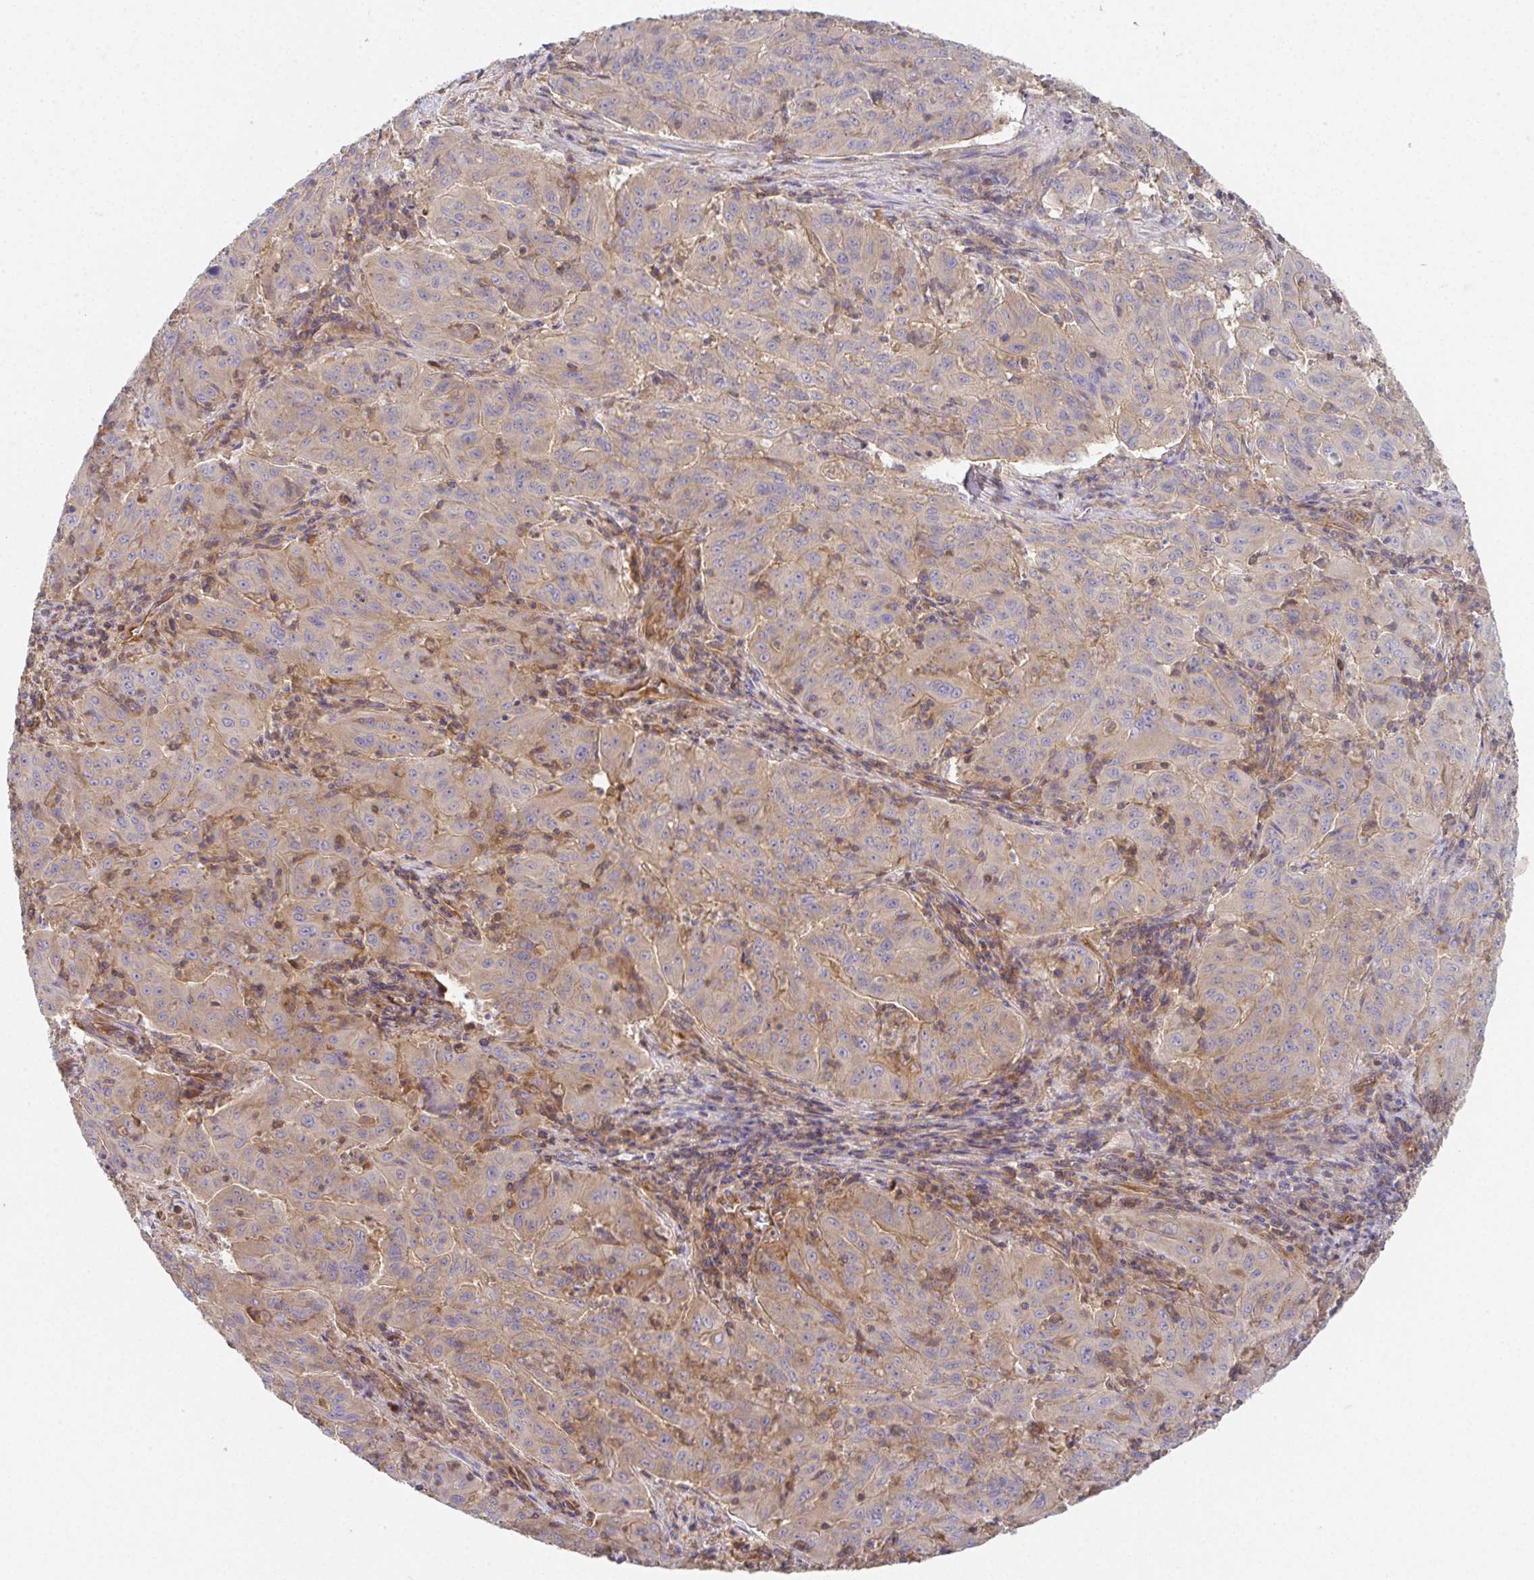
{"staining": {"intensity": "weak", "quantity": "<25%", "location": "cytoplasmic/membranous"}, "tissue": "pancreatic cancer", "cell_type": "Tumor cells", "image_type": "cancer", "snomed": [{"axis": "morphology", "description": "Adenocarcinoma, NOS"}, {"axis": "topography", "description": "Pancreas"}], "caption": "Histopathology image shows no significant protein staining in tumor cells of pancreatic cancer (adenocarcinoma). (DAB (3,3'-diaminobenzidine) immunohistochemistry (IHC) with hematoxylin counter stain).", "gene": "TMEM229A", "patient": {"sex": "male", "age": 63}}